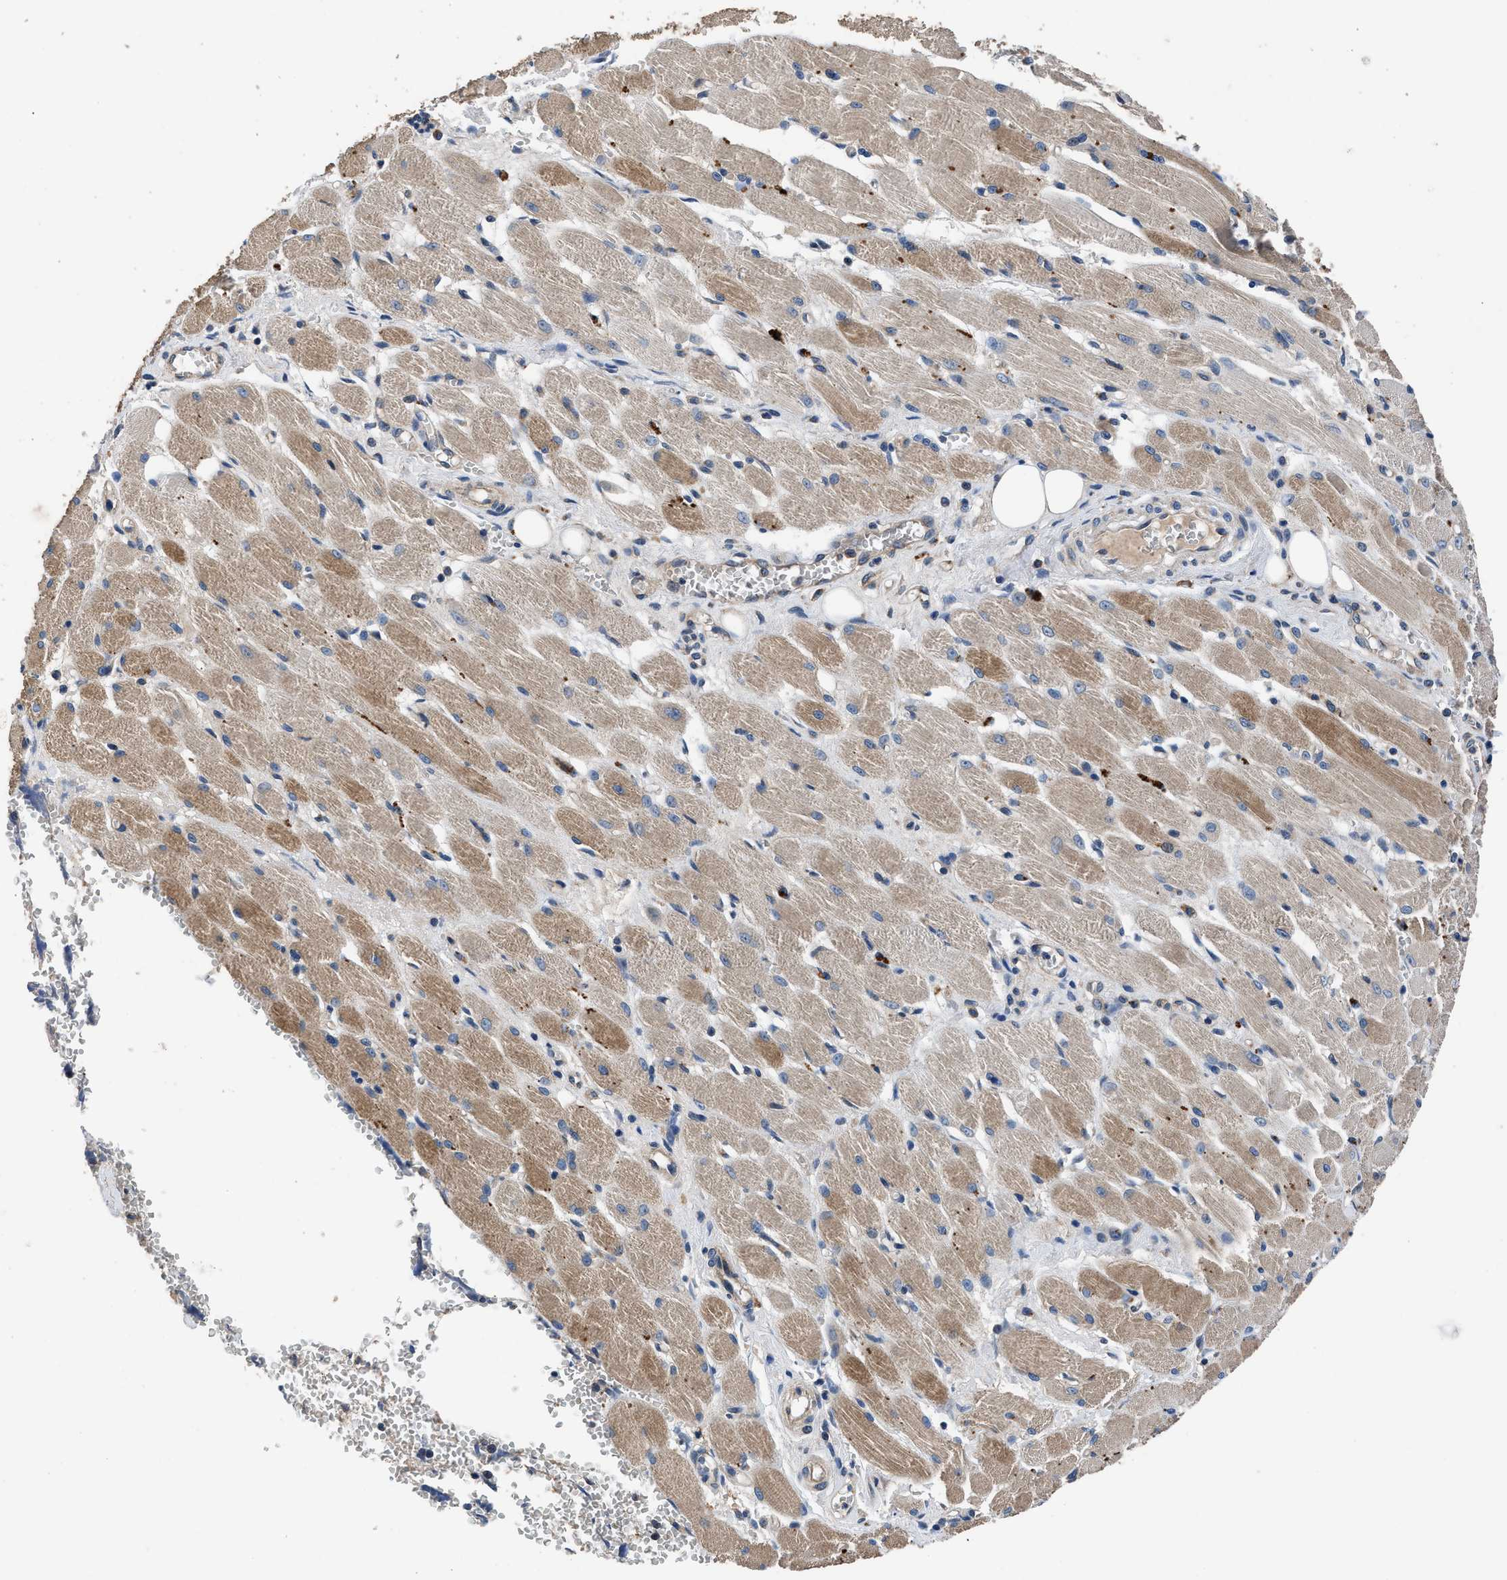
{"staining": {"intensity": "moderate", "quantity": ">75%", "location": "cytoplasmic/membranous,nuclear"}, "tissue": "adipose tissue", "cell_type": "Adipocytes", "image_type": "normal", "snomed": [{"axis": "morphology", "description": "Squamous cell carcinoma, NOS"}, {"axis": "topography", "description": "Oral tissue"}, {"axis": "topography", "description": "Head-Neck"}], "caption": "Unremarkable adipose tissue demonstrates moderate cytoplasmic/membranous,nuclear expression in approximately >75% of adipocytes.", "gene": "DHRS7B", "patient": {"sex": "female", "age": 50}}